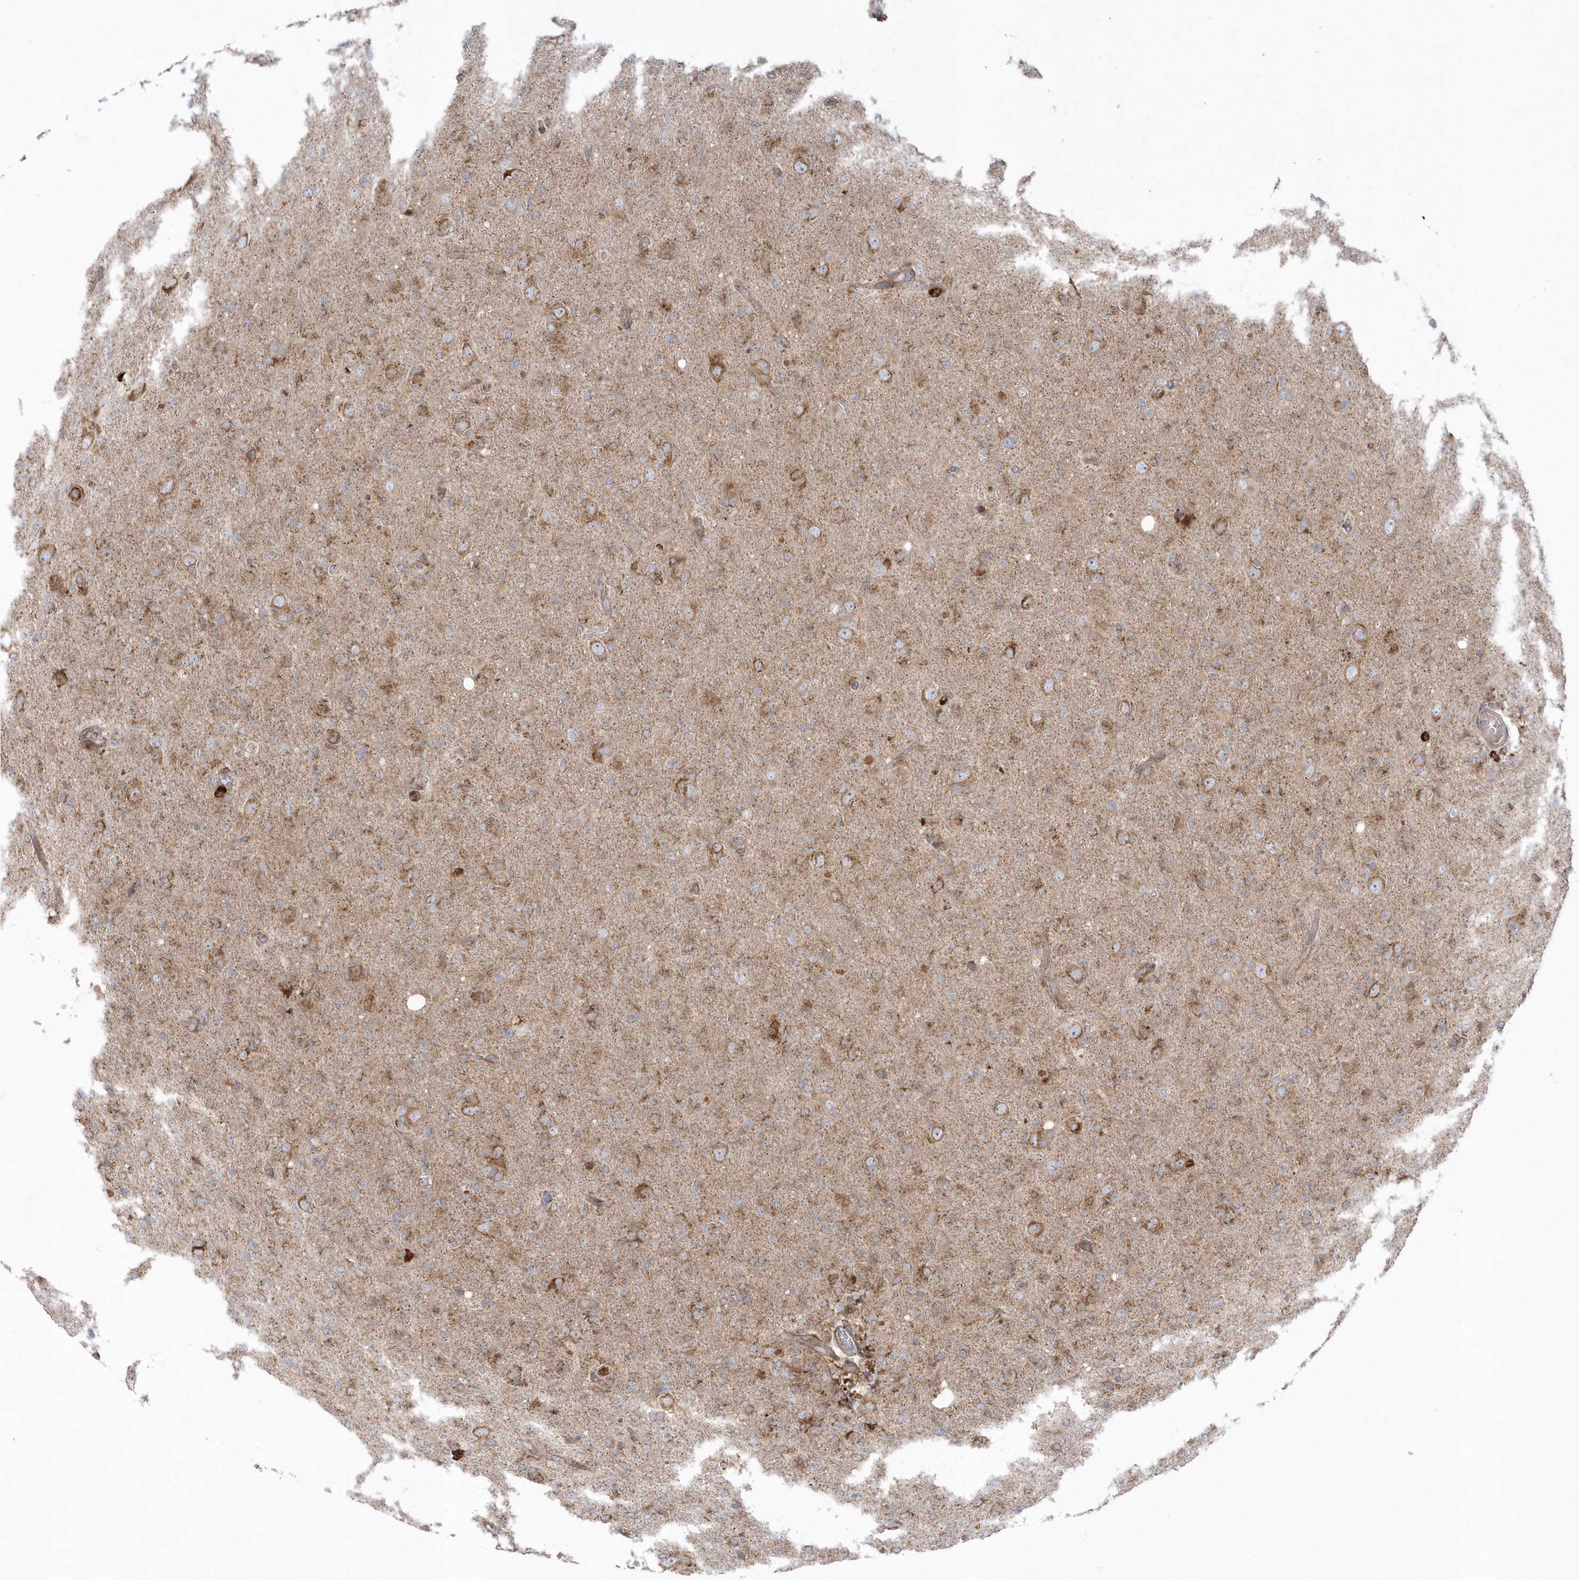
{"staining": {"intensity": "moderate", "quantity": "25%-75%", "location": "cytoplasmic/membranous"}, "tissue": "glioma", "cell_type": "Tumor cells", "image_type": "cancer", "snomed": [{"axis": "morphology", "description": "Glioma, malignant, High grade"}, {"axis": "topography", "description": "Brain"}], "caption": "Protein analysis of glioma tissue displays moderate cytoplasmic/membranous staining in approximately 25%-75% of tumor cells.", "gene": "SH3BP2", "patient": {"sex": "female", "age": 57}}